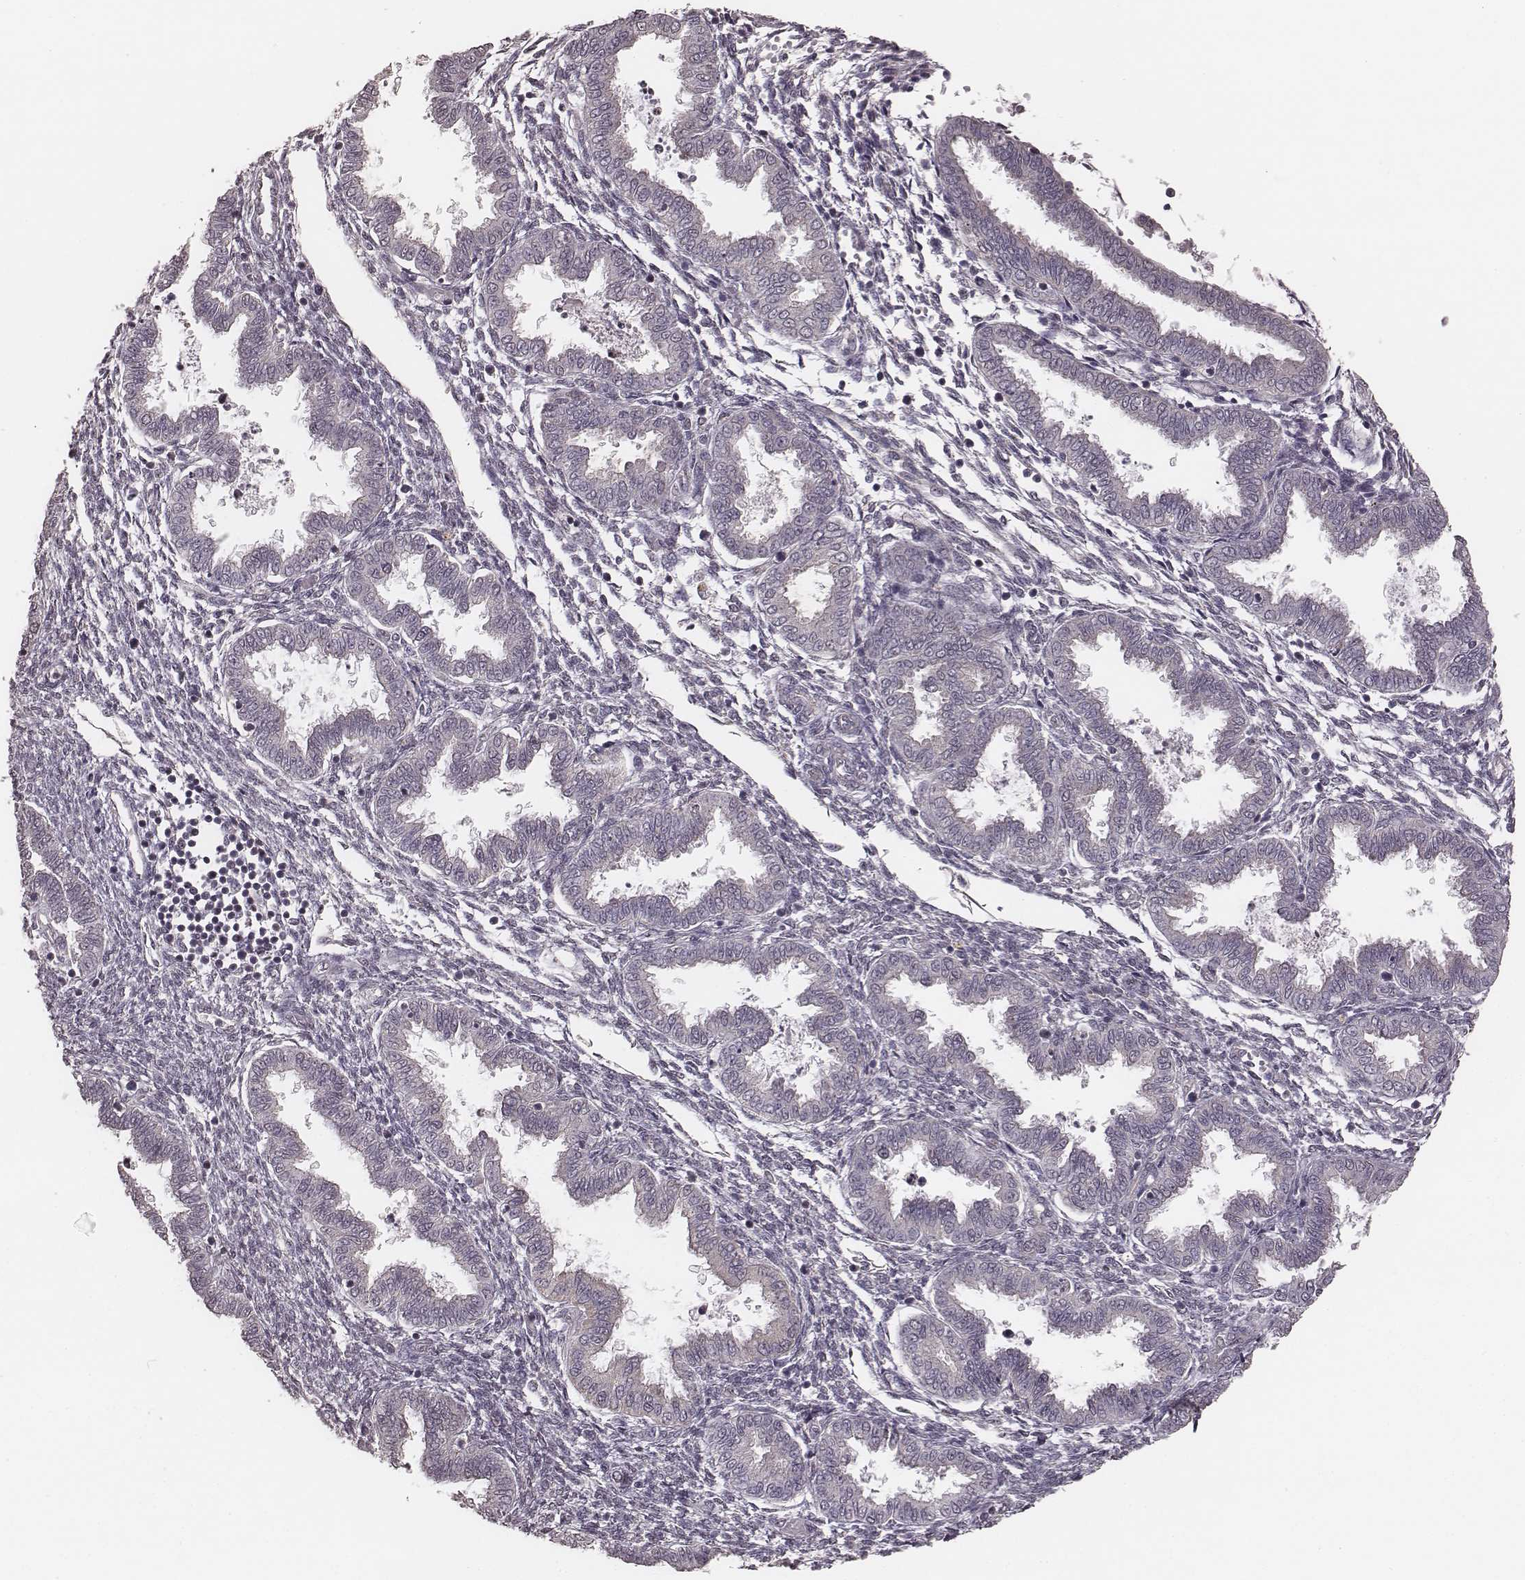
{"staining": {"intensity": "negative", "quantity": "none", "location": "none"}, "tissue": "endometrium", "cell_type": "Cells in endometrial stroma", "image_type": "normal", "snomed": [{"axis": "morphology", "description": "Normal tissue, NOS"}, {"axis": "topography", "description": "Endometrium"}], "caption": "Protein analysis of unremarkable endometrium displays no significant expression in cells in endometrial stroma. (DAB (3,3'-diaminobenzidine) IHC with hematoxylin counter stain).", "gene": "SLC7A4", "patient": {"sex": "female", "age": 33}}